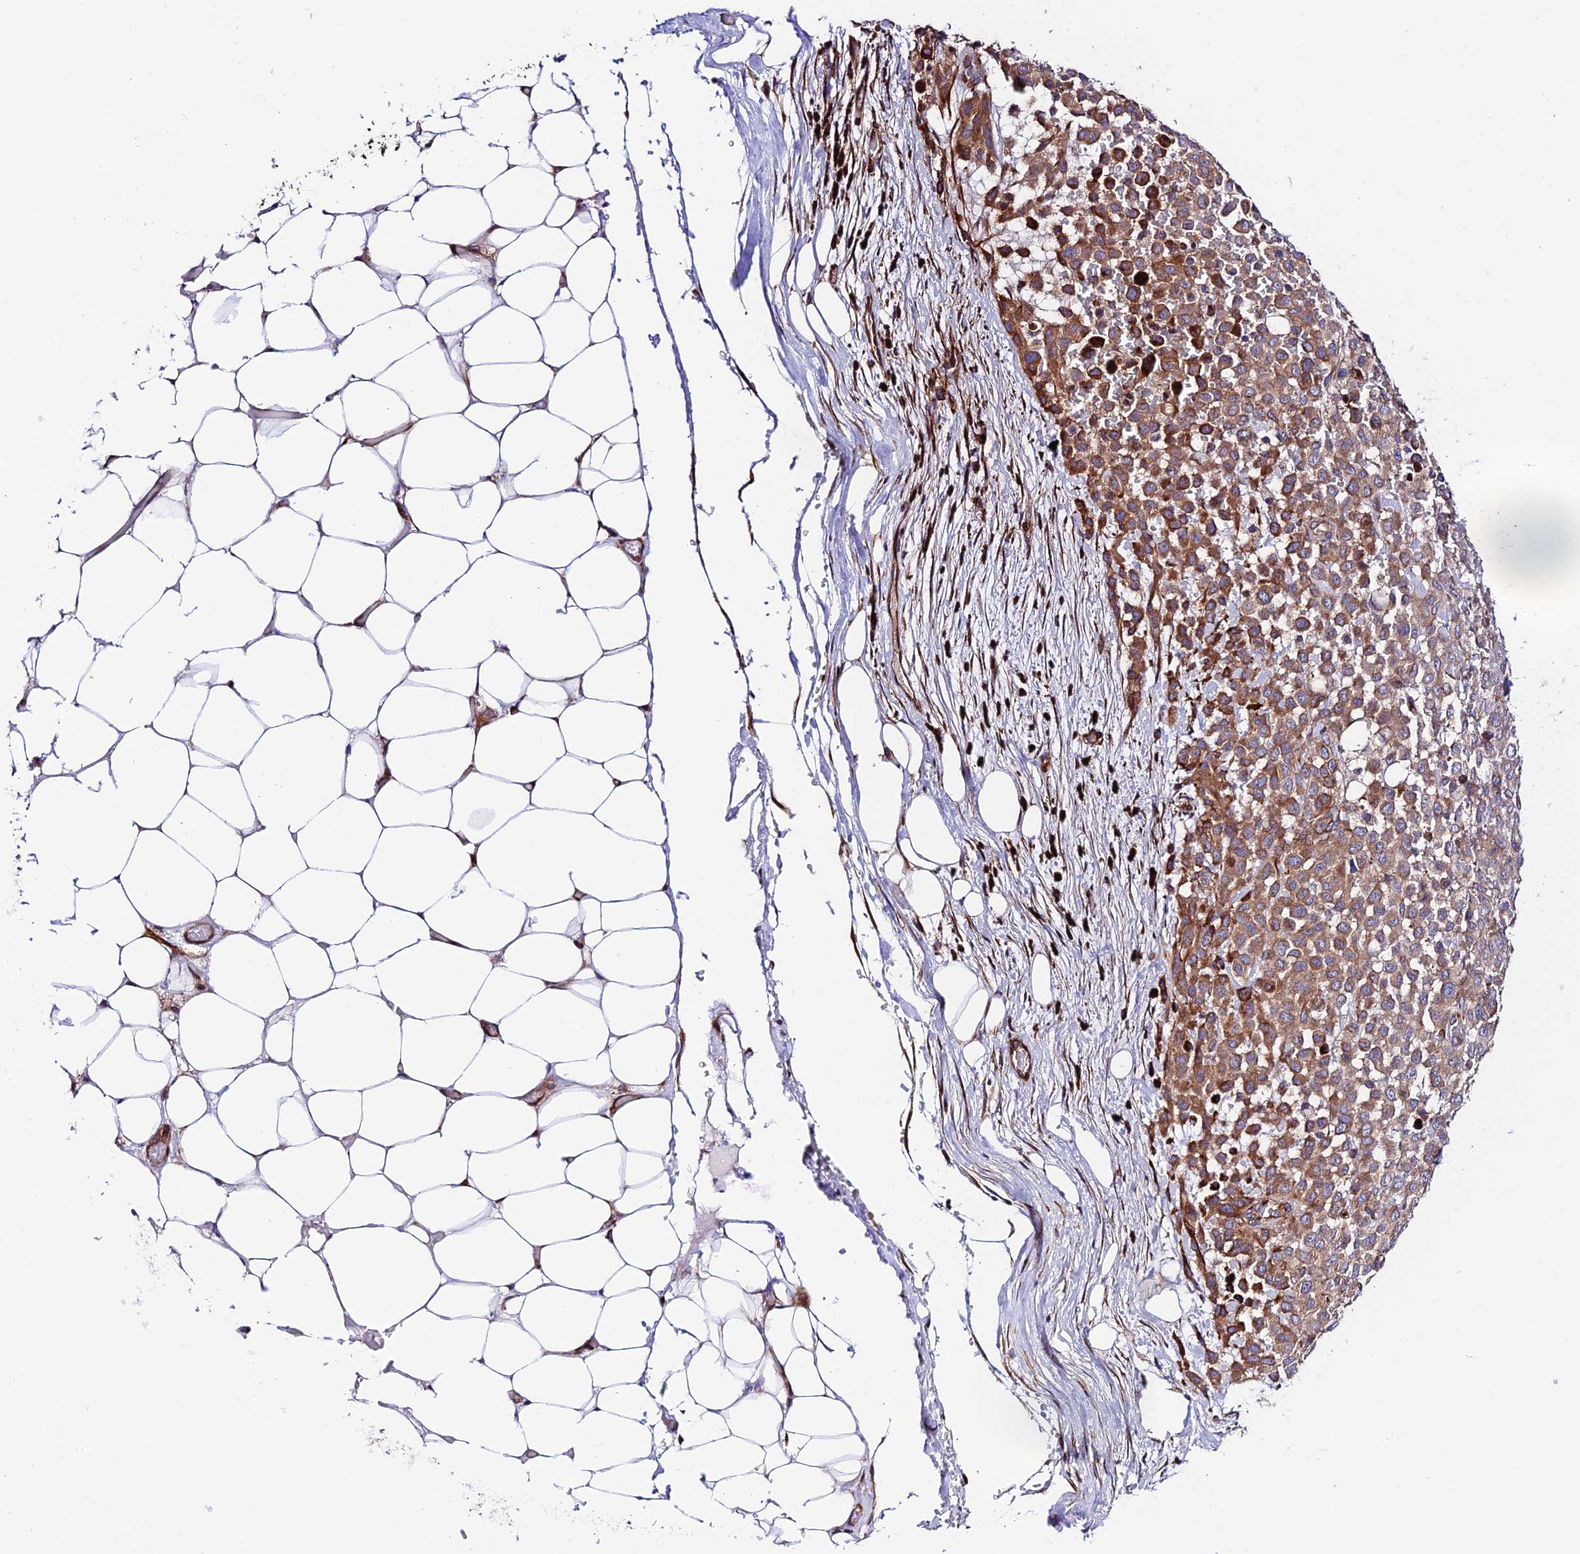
{"staining": {"intensity": "moderate", "quantity": ">75%", "location": "cytoplasmic/membranous"}, "tissue": "melanoma", "cell_type": "Tumor cells", "image_type": "cancer", "snomed": [{"axis": "morphology", "description": "Malignant melanoma, Metastatic site"}, {"axis": "topography", "description": "Skin"}], "caption": "A medium amount of moderate cytoplasmic/membranous staining is seen in about >75% of tumor cells in melanoma tissue.", "gene": "VPS13C", "patient": {"sex": "female", "age": 81}}